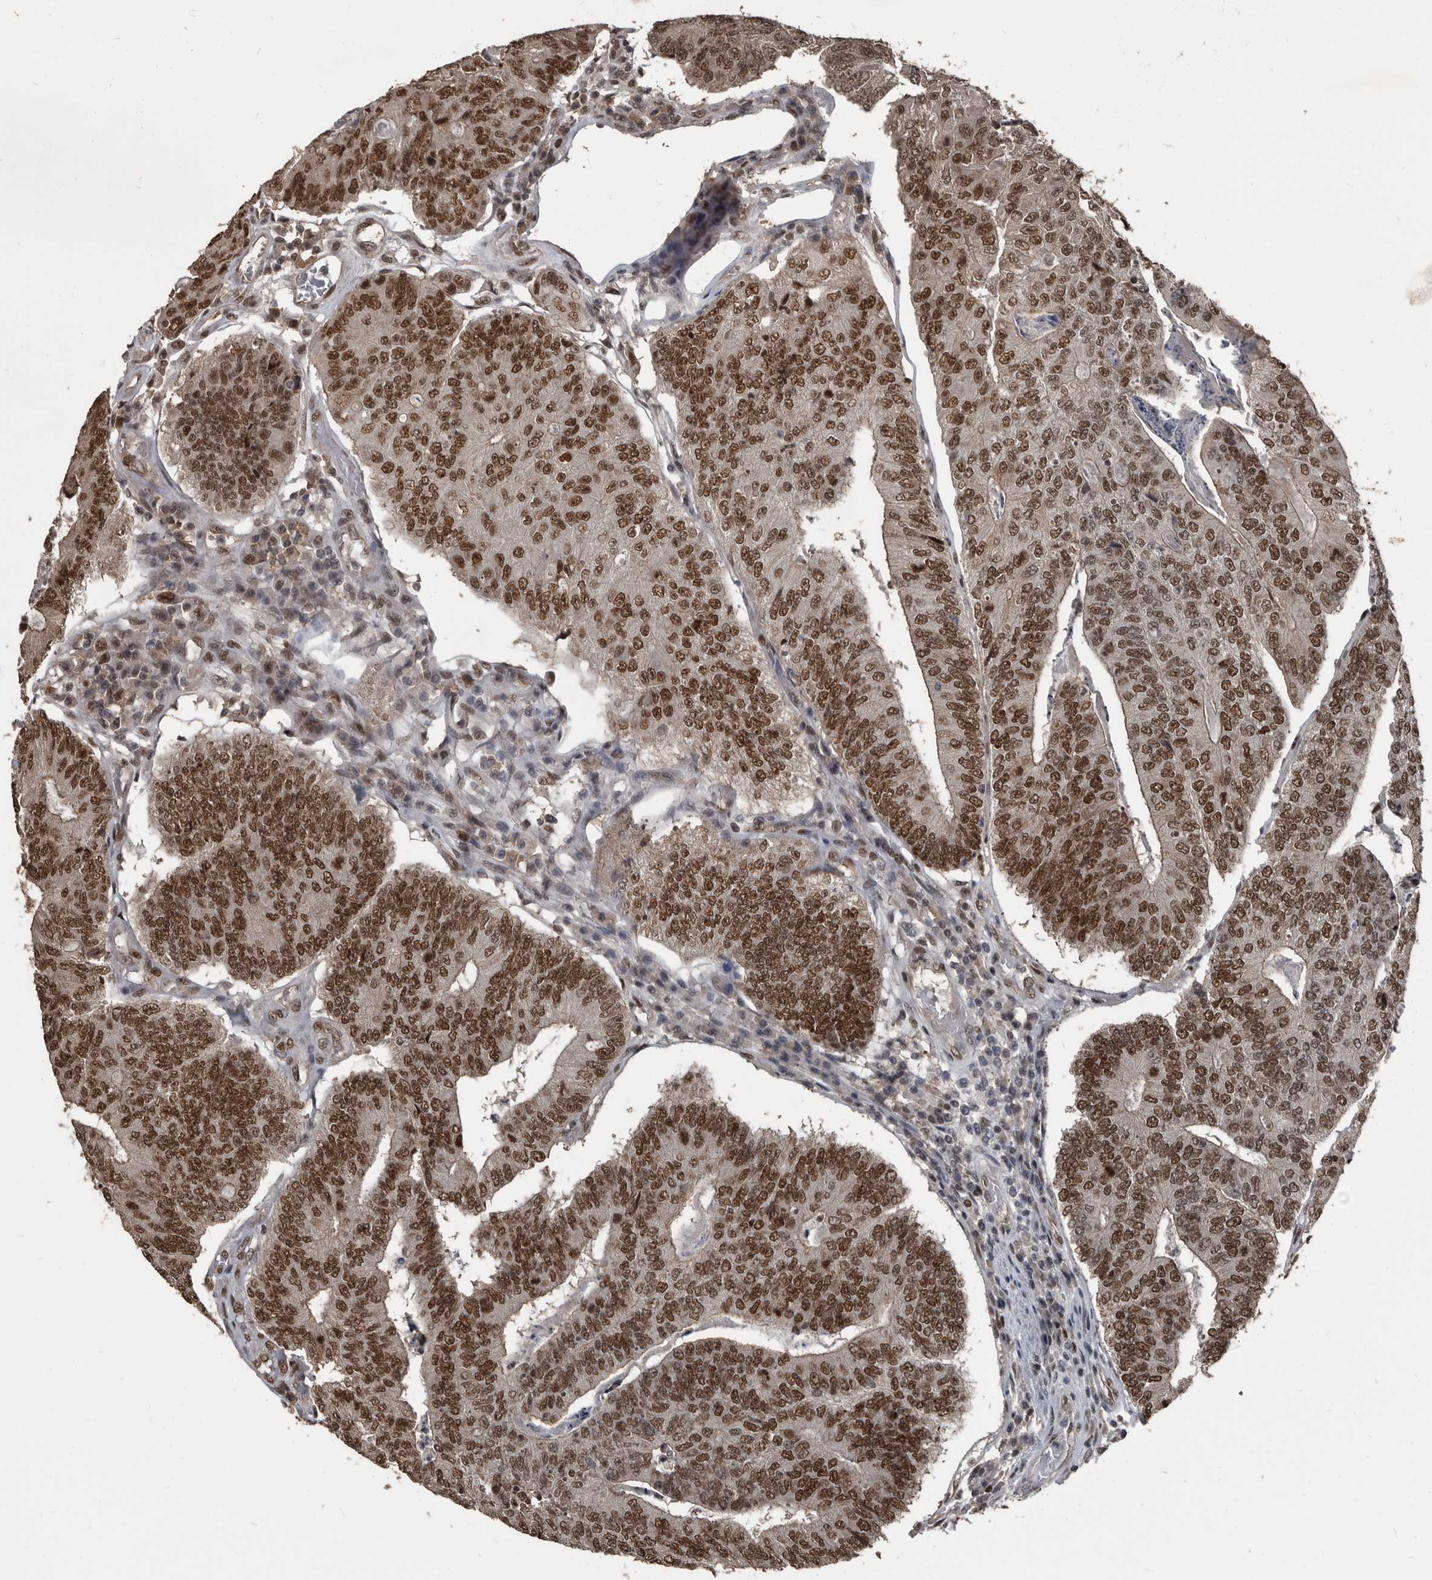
{"staining": {"intensity": "strong", "quantity": ">75%", "location": "nuclear"}, "tissue": "colorectal cancer", "cell_type": "Tumor cells", "image_type": "cancer", "snomed": [{"axis": "morphology", "description": "Adenocarcinoma, NOS"}, {"axis": "topography", "description": "Colon"}], "caption": "Protein analysis of colorectal cancer (adenocarcinoma) tissue shows strong nuclear expression in about >75% of tumor cells.", "gene": "CHD1L", "patient": {"sex": "female", "age": 67}}